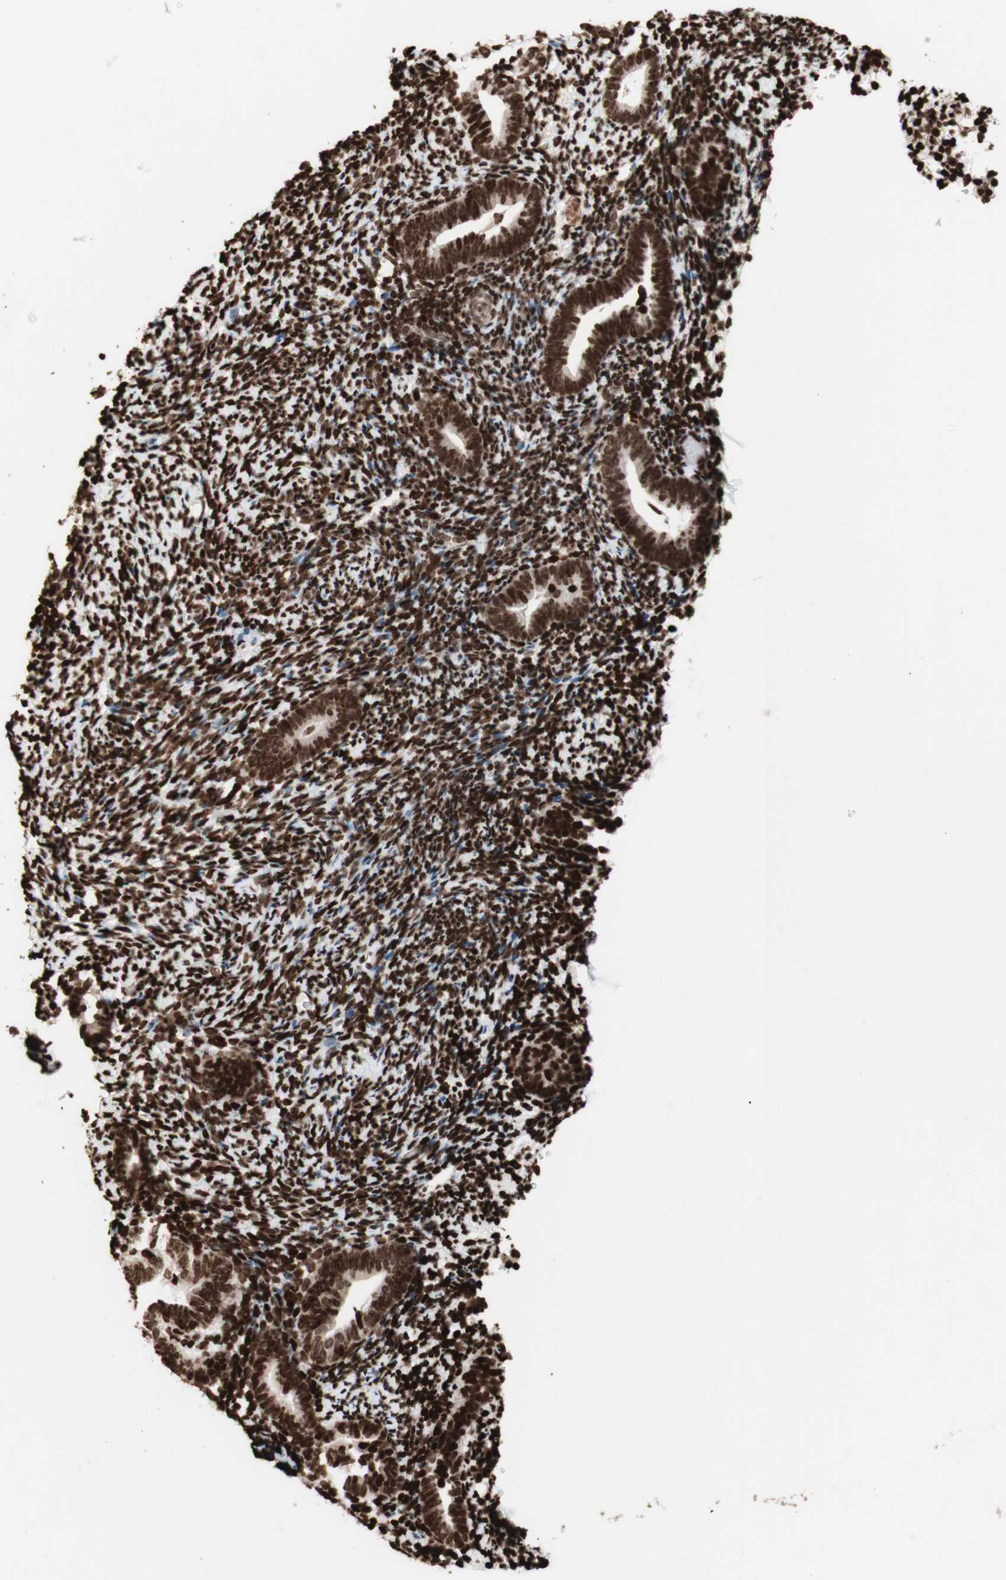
{"staining": {"intensity": "strong", "quantity": ">75%", "location": "nuclear"}, "tissue": "endometrium", "cell_type": "Cells in endometrial stroma", "image_type": "normal", "snomed": [{"axis": "morphology", "description": "Normal tissue, NOS"}, {"axis": "topography", "description": "Endometrium"}], "caption": "This is an image of immunohistochemistry (IHC) staining of normal endometrium, which shows strong staining in the nuclear of cells in endometrial stroma.", "gene": "NCAPD2", "patient": {"sex": "female", "age": 51}}